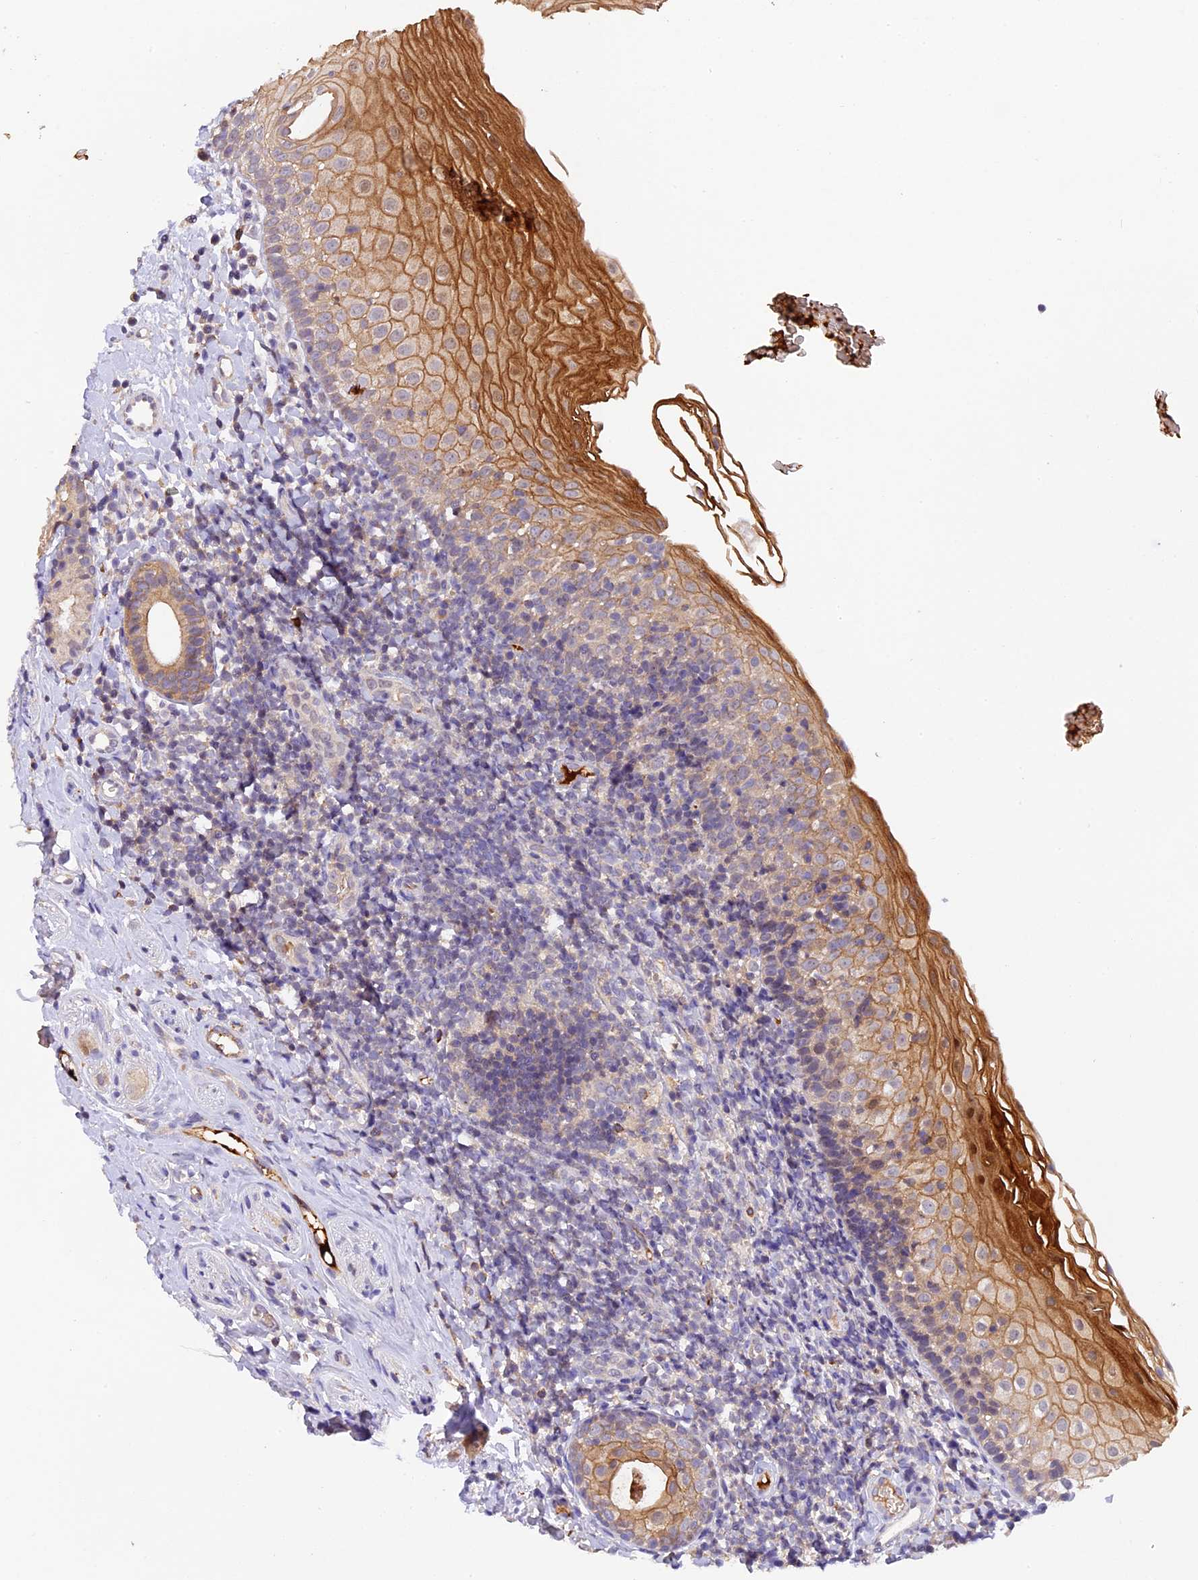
{"staining": {"intensity": "moderate", "quantity": "25%-75%", "location": "cytoplasmic/membranous"}, "tissue": "oral mucosa", "cell_type": "Squamous epithelial cells", "image_type": "normal", "snomed": [{"axis": "morphology", "description": "Normal tissue, NOS"}, {"axis": "topography", "description": "Oral tissue"}], "caption": "This is an image of immunohistochemistry staining of normal oral mucosa, which shows moderate staining in the cytoplasmic/membranous of squamous epithelial cells.", "gene": "PHAF1", "patient": {"sex": "male", "age": 46}}